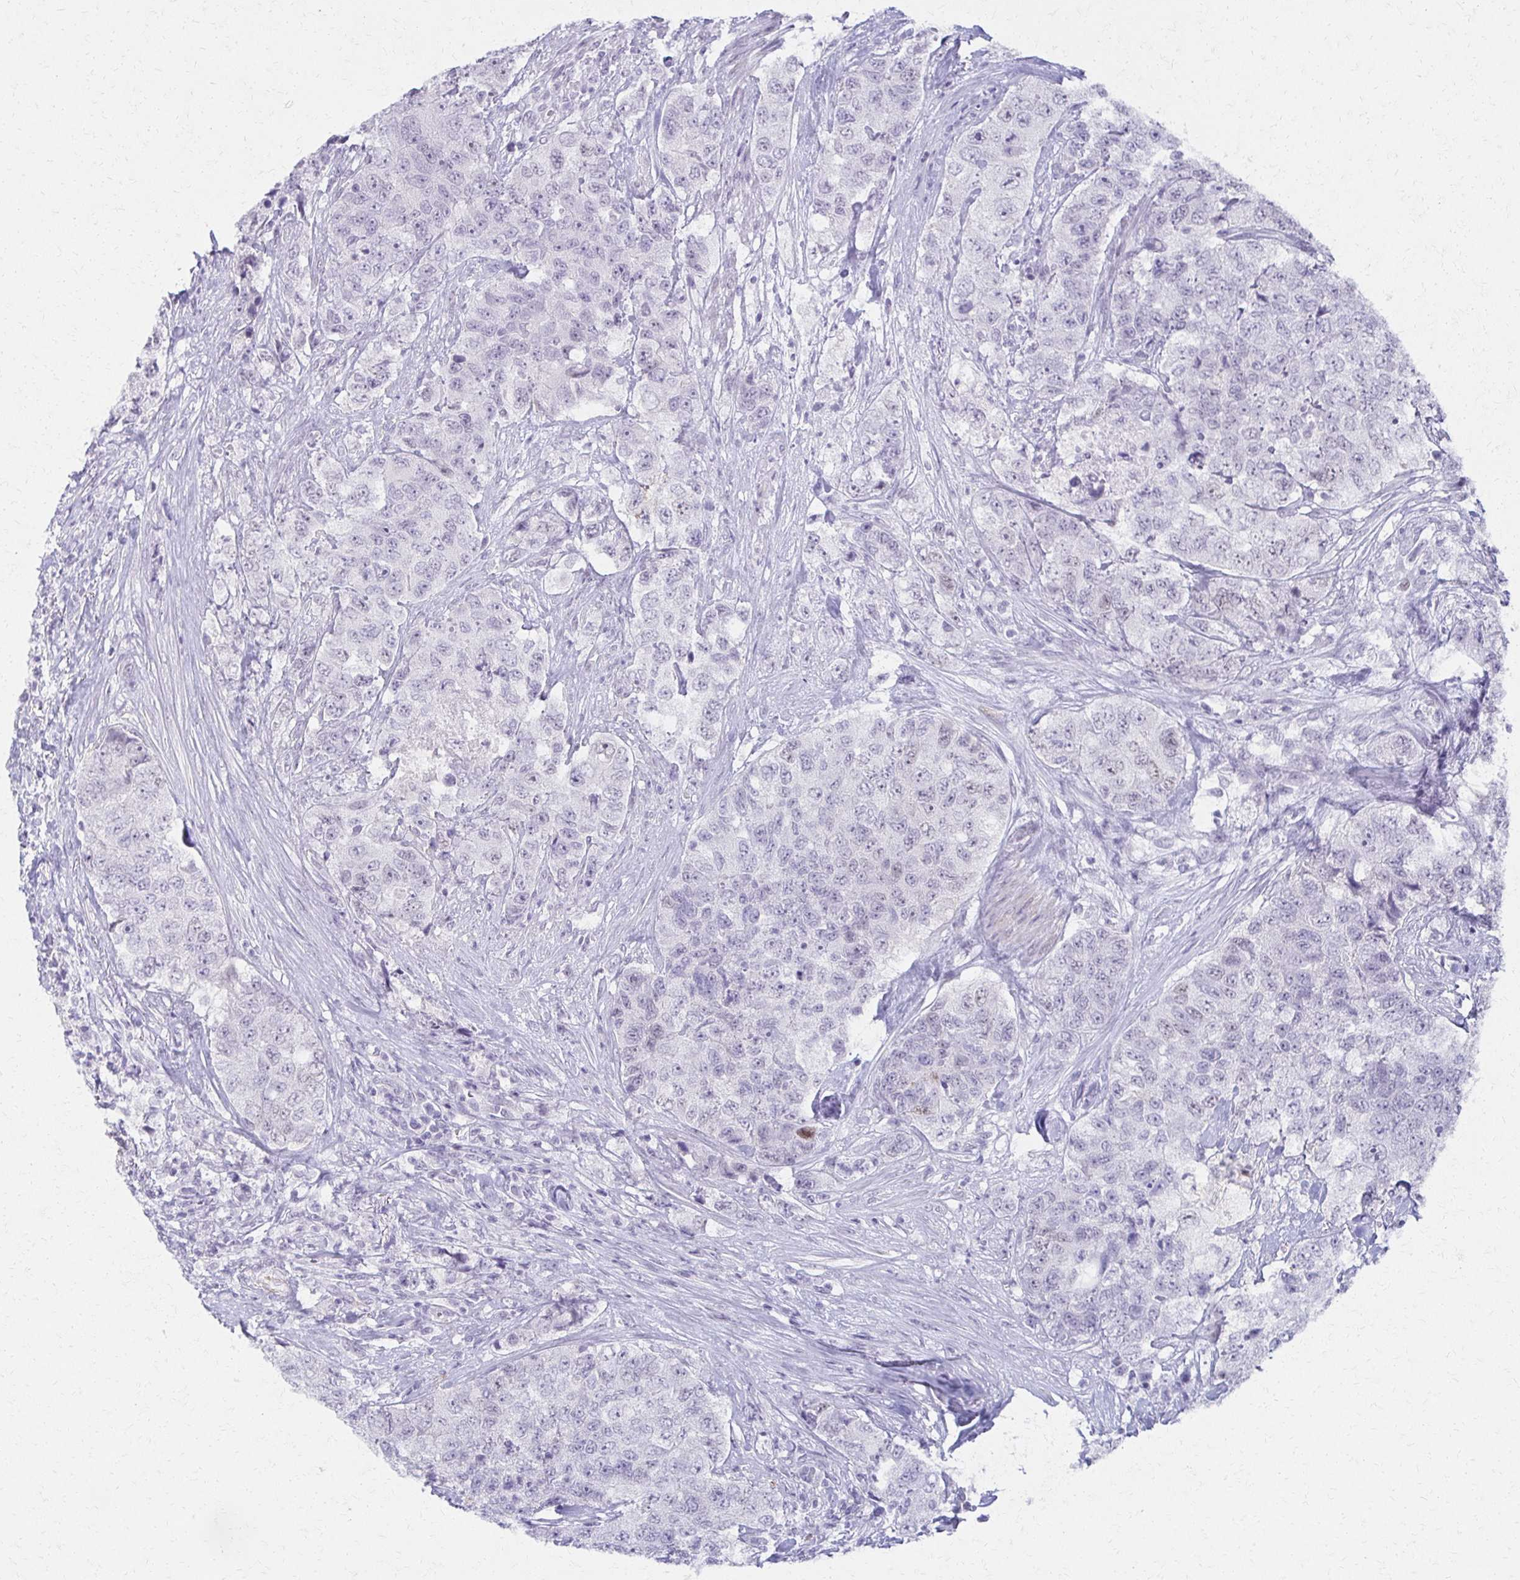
{"staining": {"intensity": "weak", "quantity": "<25%", "location": "nuclear"}, "tissue": "urothelial cancer", "cell_type": "Tumor cells", "image_type": "cancer", "snomed": [{"axis": "morphology", "description": "Urothelial carcinoma, High grade"}, {"axis": "topography", "description": "Urinary bladder"}], "caption": "Immunohistochemistry (IHC) image of neoplastic tissue: human urothelial carcinoma (high-grade) stained with DAB exhibits no significant protein positivity in tumor cells. (DAB (3,3'-diaminobenzidine) immunohistochemistry with hematoxylin counter stain).", "gene": "MORC4", "patient": {"sex": "female", "age": 78}}